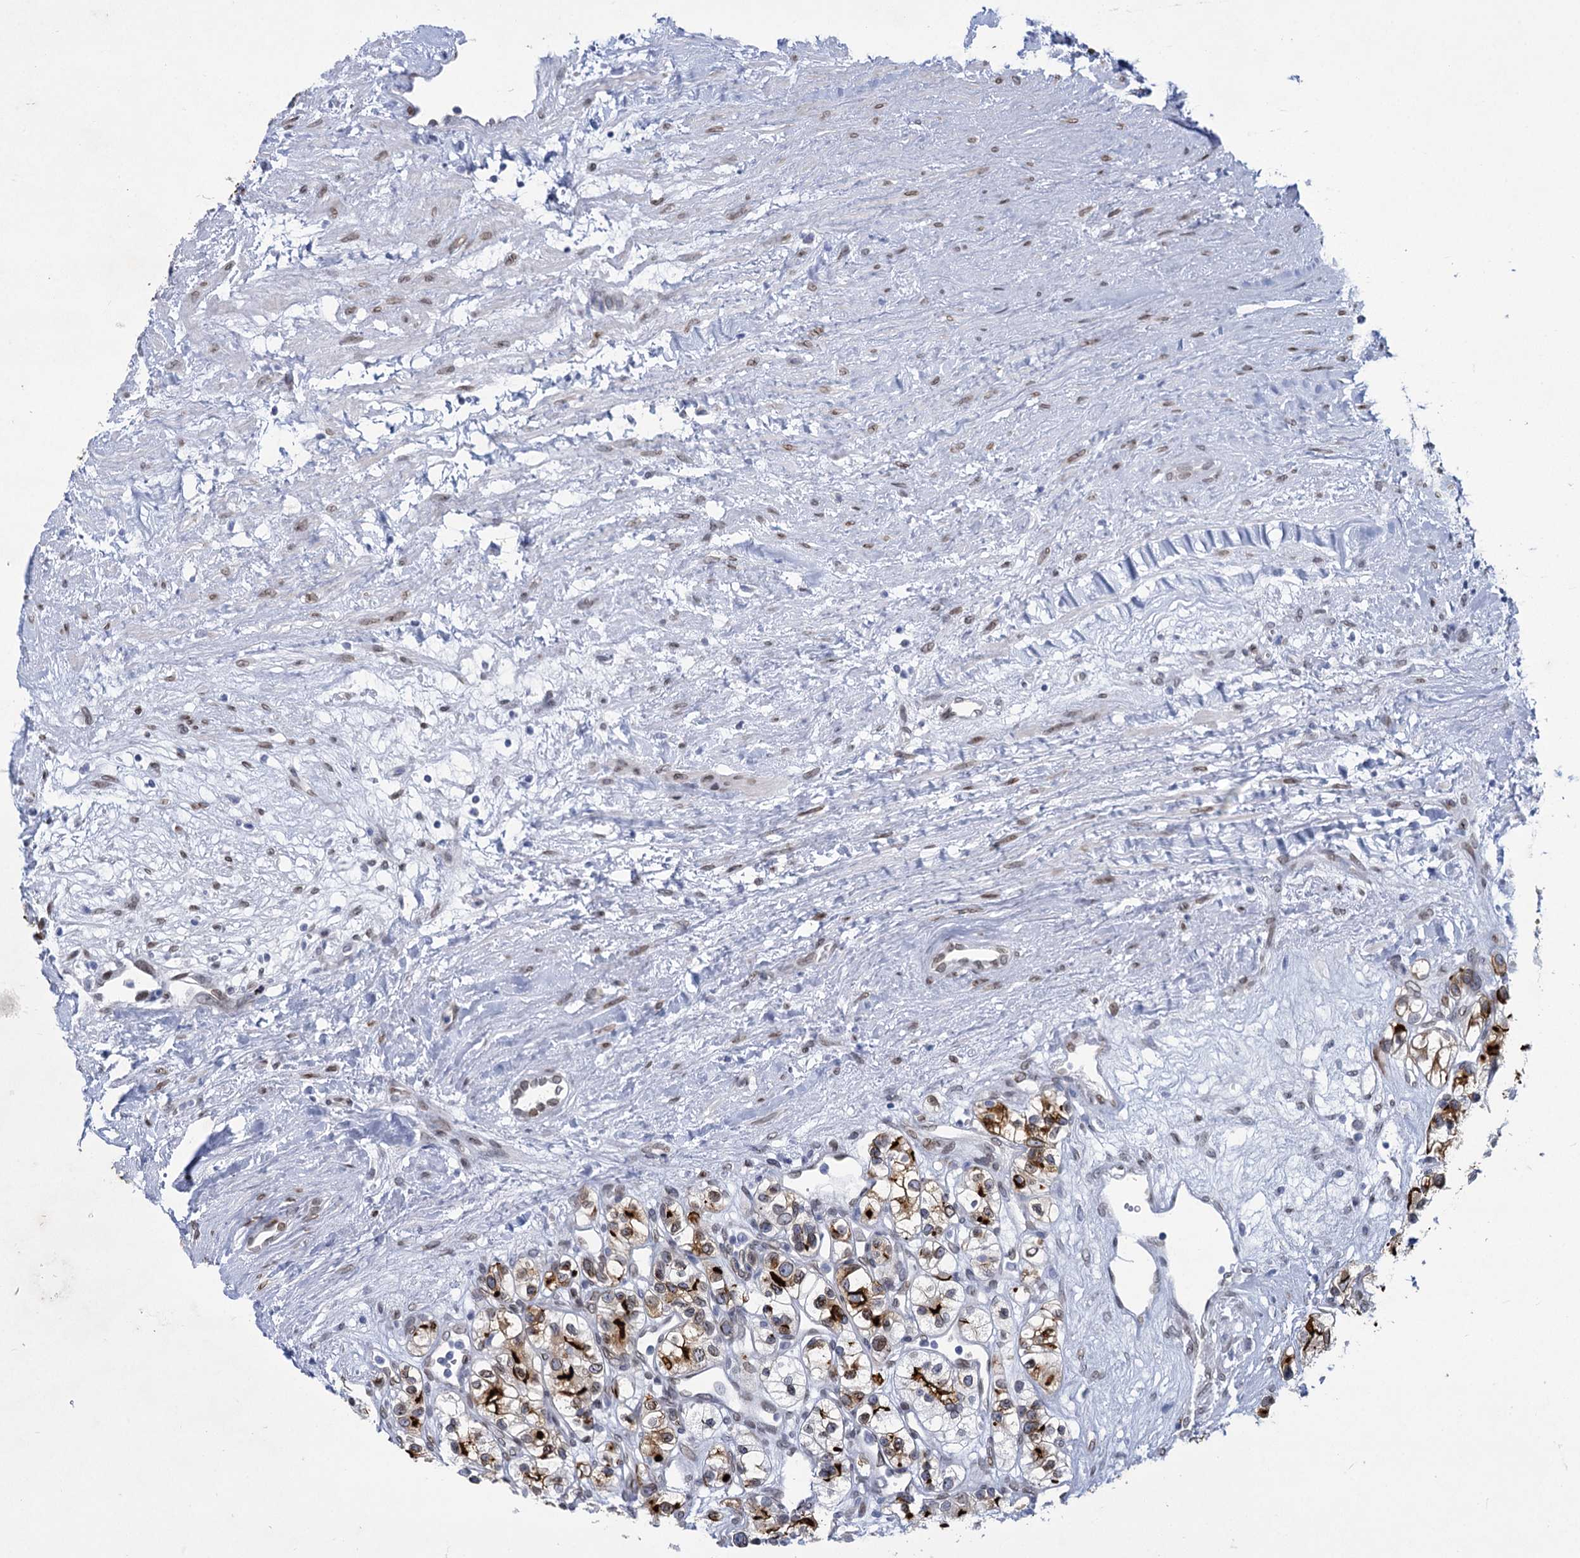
{"staining": {"intensity": "strong", "quantity": "25%-75%", "location": "cytoplasmic/membranous"}, "tissue": "renal cancer", "cell_type": "Tumor cells", "image_type": "cancer", "snomed": [{"axis": "morphology", "description": "Adenocarcinoma, NOS"}, {"axis": "topography", "description": "Kidney"}], "caption": "Tumor cells display strong cytoplasmic/membranous staining in about 25%-75% of cells in renal cancer. Ihc stains the protein of interest in brown and the nuclei are stained blue.", "gene": "PRSS35", "patient": {"sex": "female", "age": 57}}